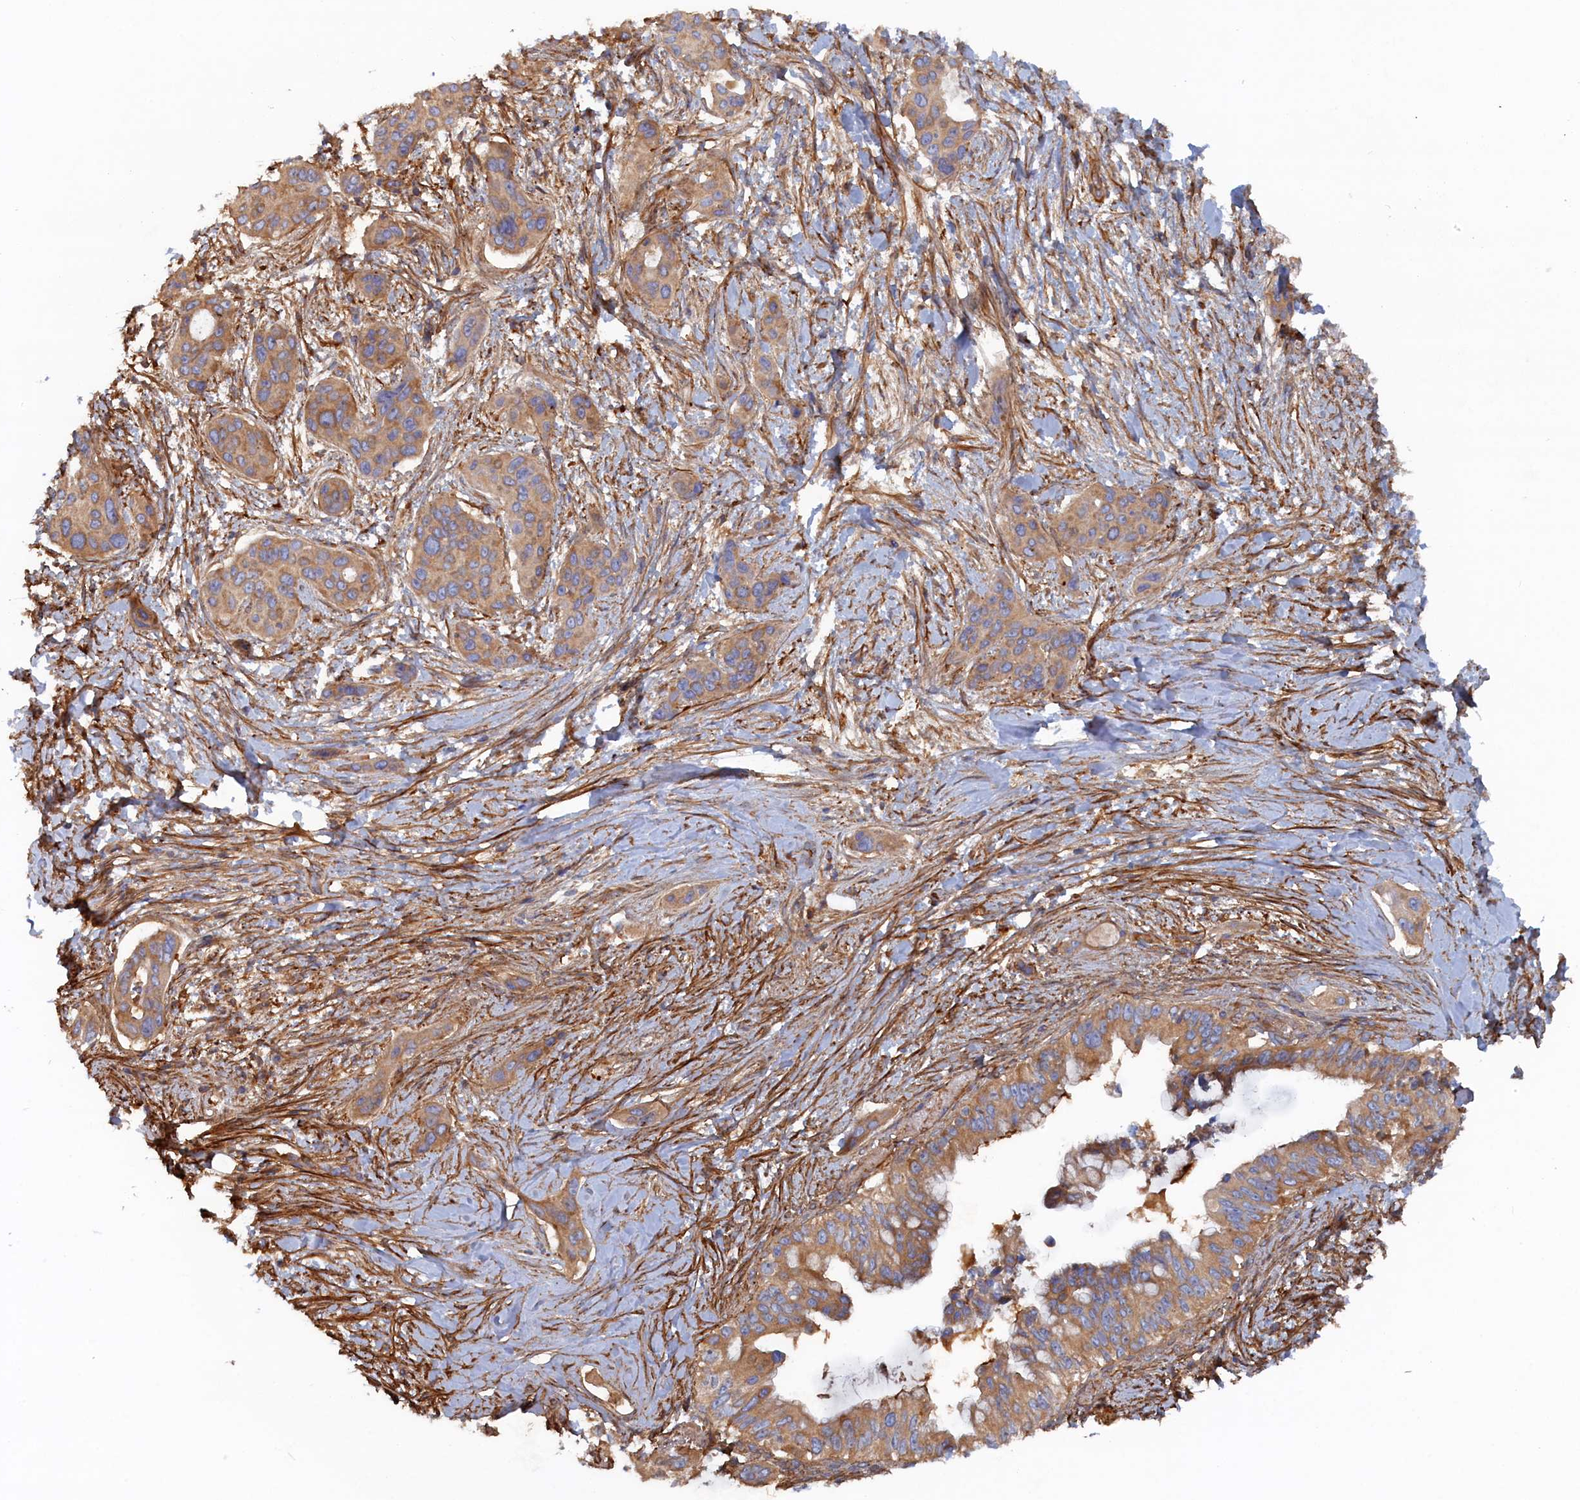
{"staining": {"intensity": "moderate", "quantity": ">75%", "location": "cytoplasmic/membranous"}, "tissue": "pancreatic cancer", "cell_type": "Tumor cells", "image_type": "cancer", "snomed": [{"axis": "morphology", "description": "Adenocarcinoma, NOS"}, {"axis": "topography", "description": "Pancreas"}], "caption": "Human pancreatic adenocarcinoma stained with a protein marker shows moderate staining in tumor cells.", "gene": "TMEM196", "patient": {"sex": "male", "age": 72}}